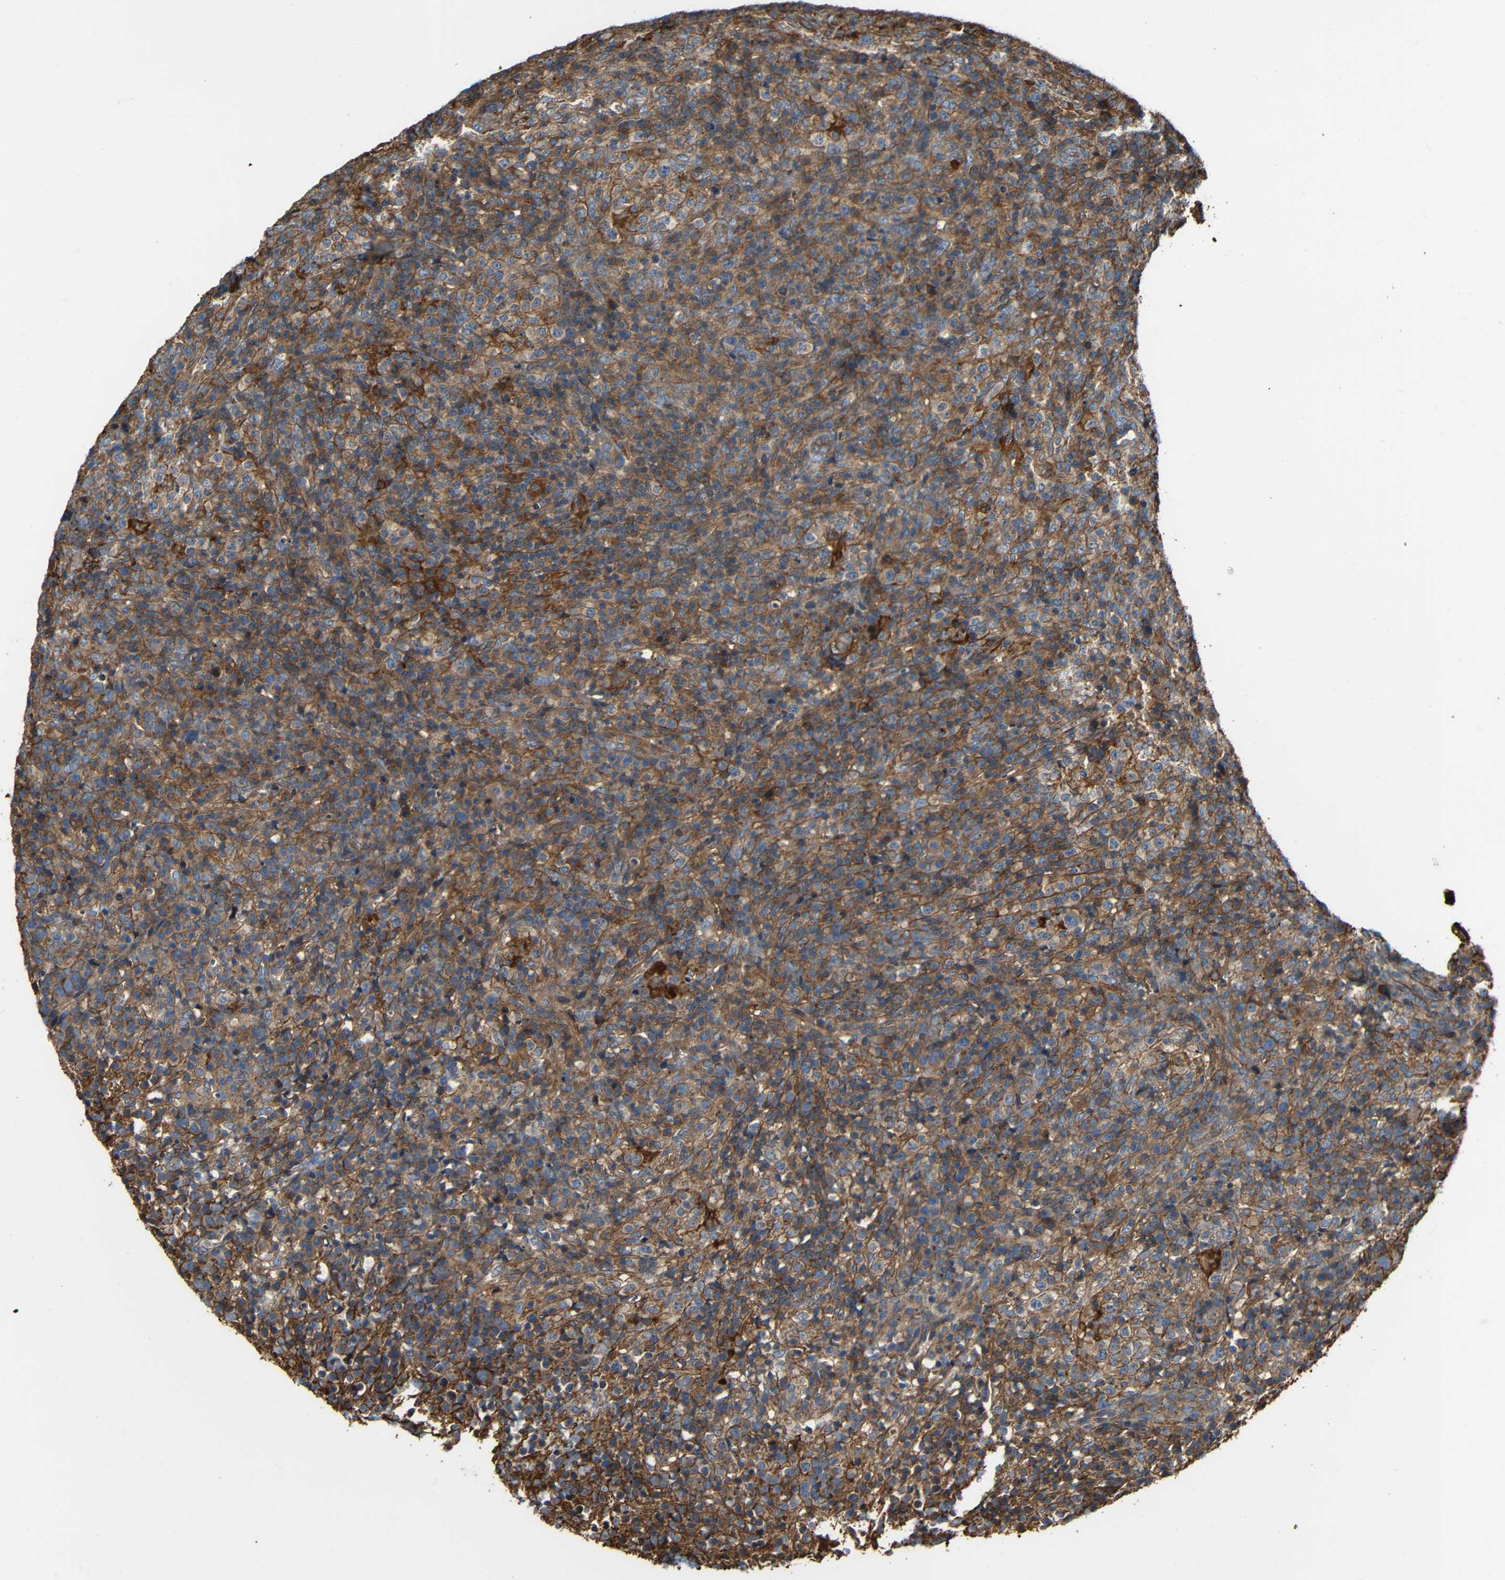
{"staining": {"intensity": "moderate", "quantity": ">75%", "location": "cytoplasmic/membranous"}, "tissue": "lymphoma", "cell_type": "Tumor cells", "image_type": "cancer", "snomed": [{"axis": "morphology", "description": "Malignant lymphoma, non-Hodgkin's type, High grade"}, {"axis": "topography", "description": "Lymph node"}], "caption": "This is a photomicrograph of immunohistochemistry staining of lymphoma, which shows moderate positivity in the cytoplasmic/membranous of tumor cells.", "gene": "RHOT2", "patient": {"sex": "female", "age": 76}}